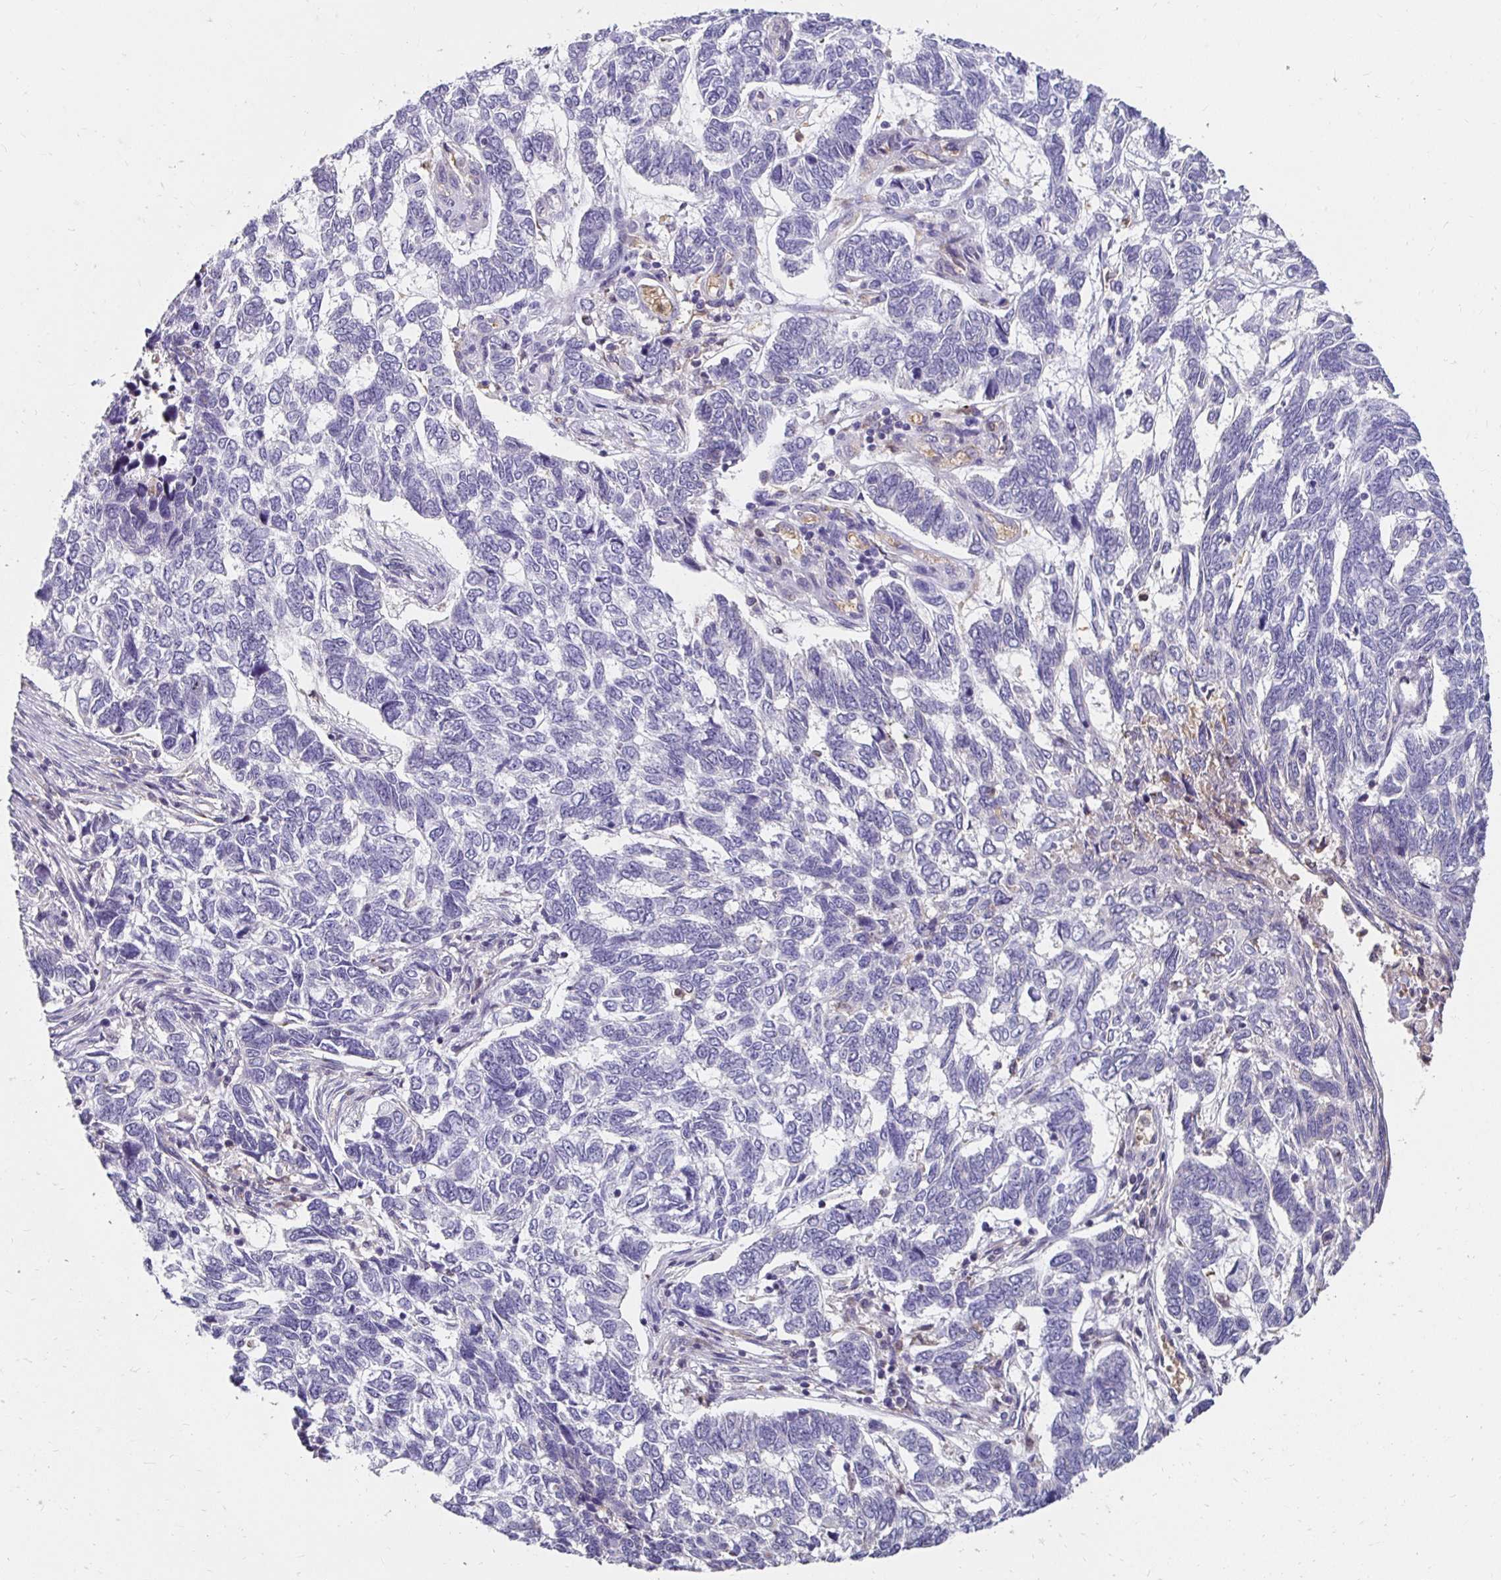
{"staining": {"intensity": "negative", "quantity": "none", "location": "none"}, "tissue": "skin cancer", "cell_type": "Tumor cells", "image_type": "cancer", "snomed": [{"axis": "morphology", "description": "Basal cell carcinoma"}, {"axis": "topography", "description": "Skin"}], "caption": "IHC of human skin cancer displays no positivity in tumor cells.", "gene": "GK2", "patient": {"sex": "female", "age": 65}}